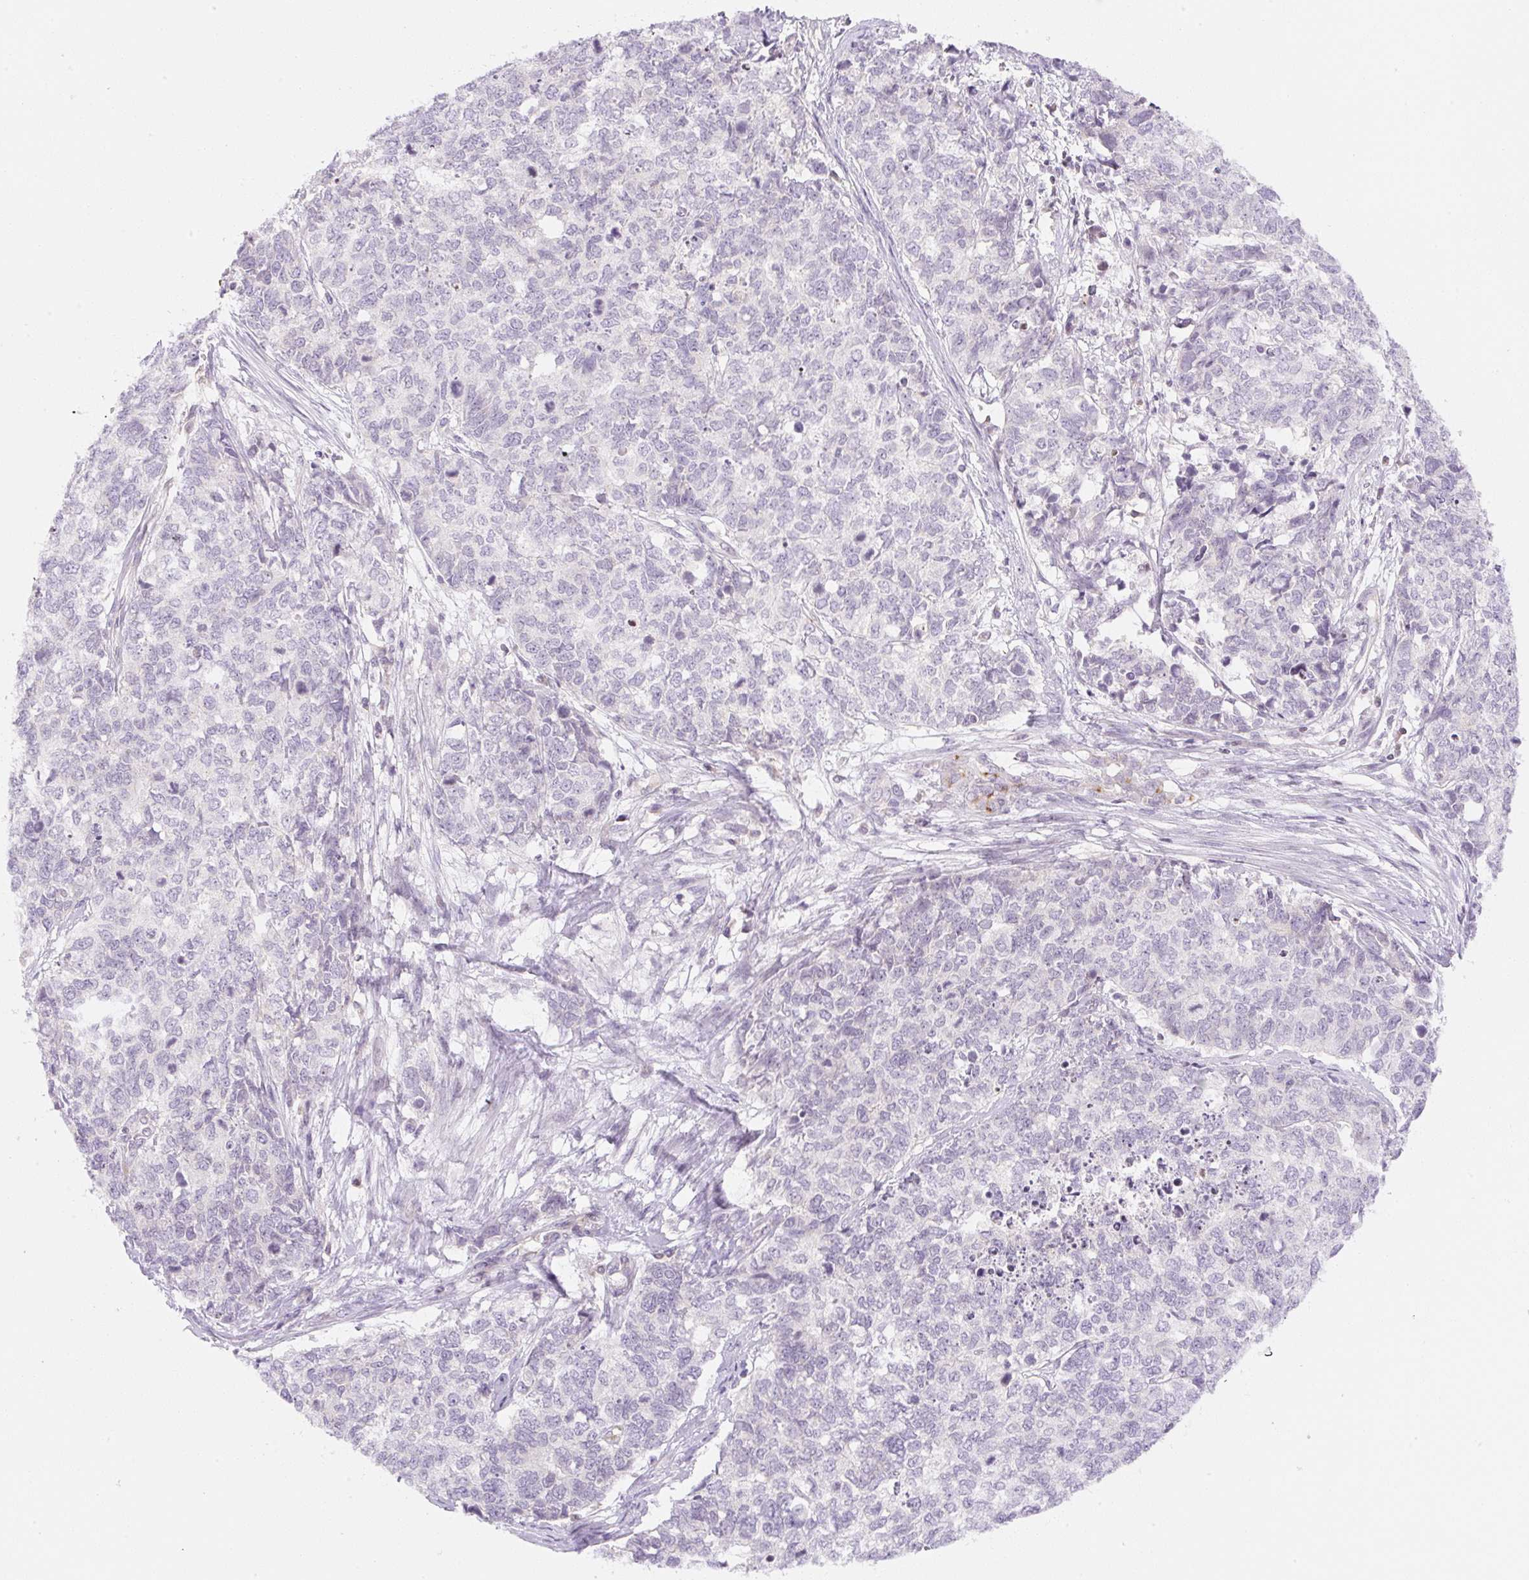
{"staining": {"intensity": "negative", "quantity": "none", "location": "none"}, "tissue": "cervical cancer", "cell_type": "Tumor cells", "image_type": "cancer", "snomed": [{"axis": "morphology", "description": "Squamous cell carcinoma, NOS"}, {"axis": "topography", "description": "Cervix"}], "caption": "This micrograph is of cervical squamous cell carcinoma stained with immunohistochemistry to label a protein in brown with the nuclei are counter-stained blue. There is no staining in tumor cells. (Brightfield microscopy of DAB (3,3'-diaminobenzidine) IHC at high magnification).", "gene": "CASKIN1", "patient": {"sex": "female", "age": 63}}